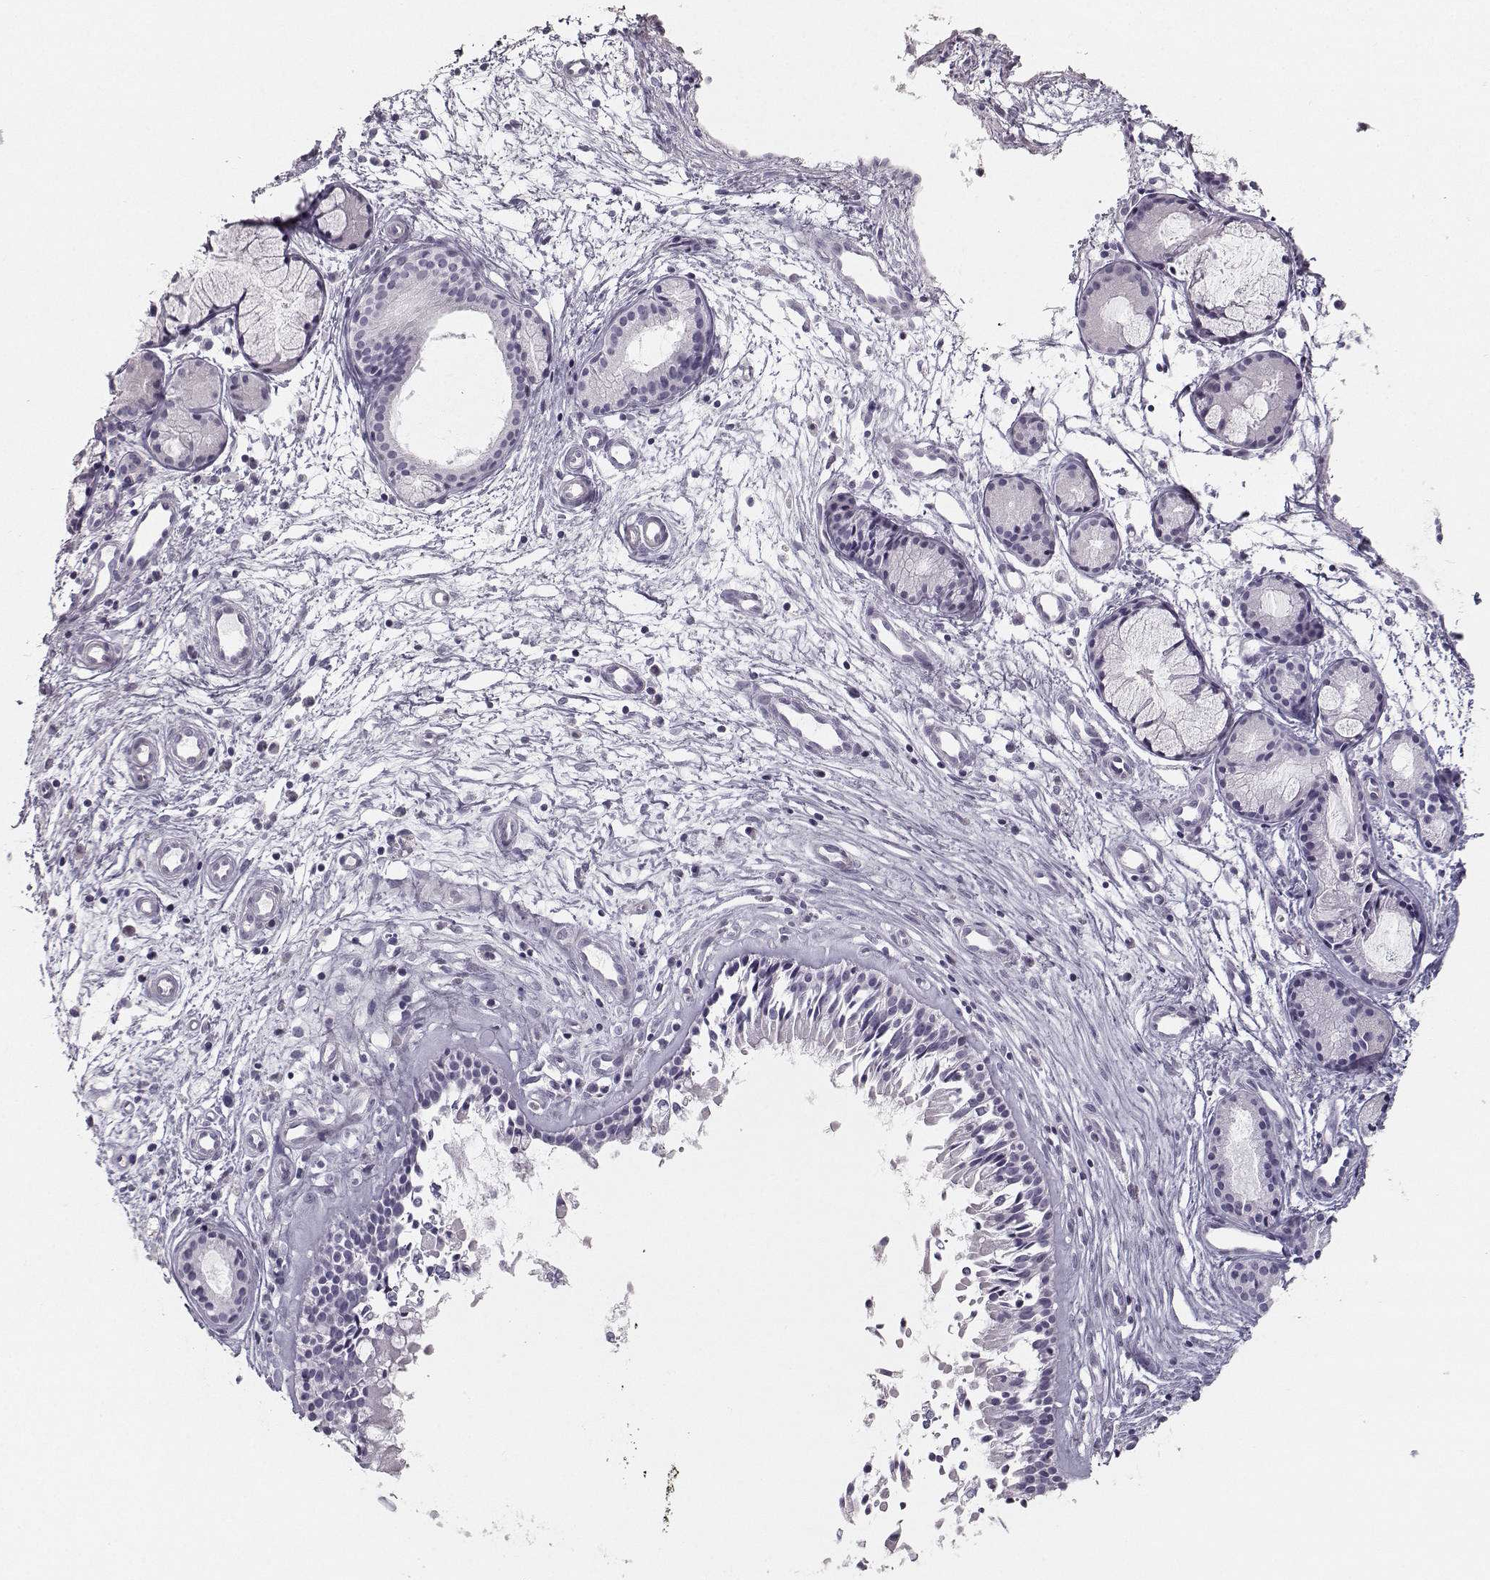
{"staining": {"intensity": "negative", "quantity": "none", "location": "none"}, "tissue": "nasopharynx", "cell_type": "Respiratory epithelial cells", "image_type": "normal", "snomed": [{"axis": "morphology", "description": "Normal tissue, NOS"}, {"axis": "topography", "description": "Nasopharynx"}], "caption": "The immunohistochemistry (IHC) histopathology image has no significant staining in respiratory epithelial cells of nasopharynx. (Brightfield microscopy of DAB (3,3'-diaminobenzidine) IHC at high magnification).", "gene": "CASR", "patient": {"sex": "female", "age": 47}}